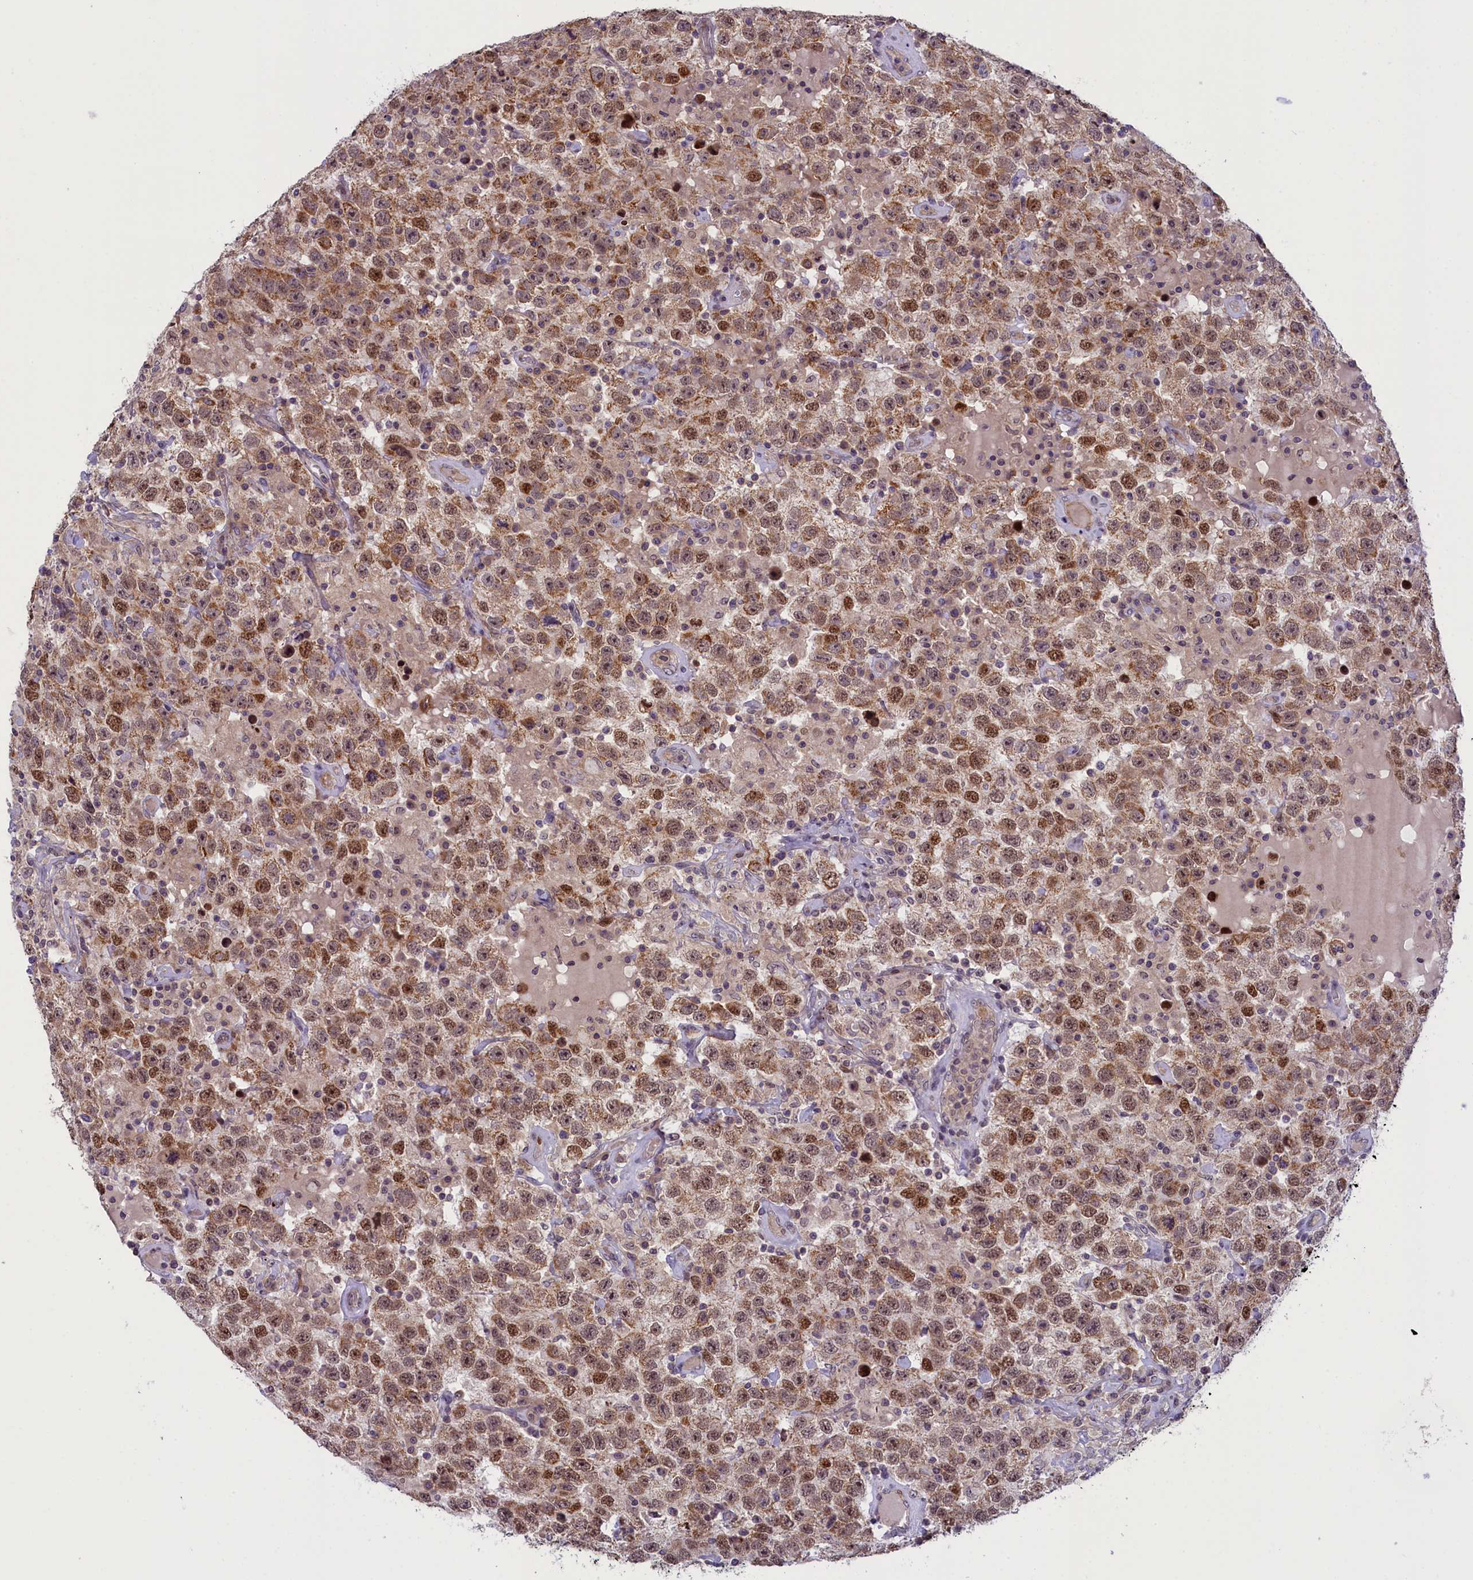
{"staining": {"intensity": "moderate", "quantity": ">75%", "location": "cytoplasmic/membranous,nuclear"}, "tissue": "testis cancer", "cell_type": "Tumor cells", "image_type": "cancer", "snomed": [{"axis": "morphology", "description": "Seminoma, NOS"}, {"axis": "topography", "description": "Testis"}], "caption": "This is an image of immunohistochemistry (IHC) staining of testis cancer, which shows moderate expression in the cytoplasmic/membranous and nuclear of tumor cells.", "gene": "CCL23", "patient": {"sex": "male", "age": 41}}